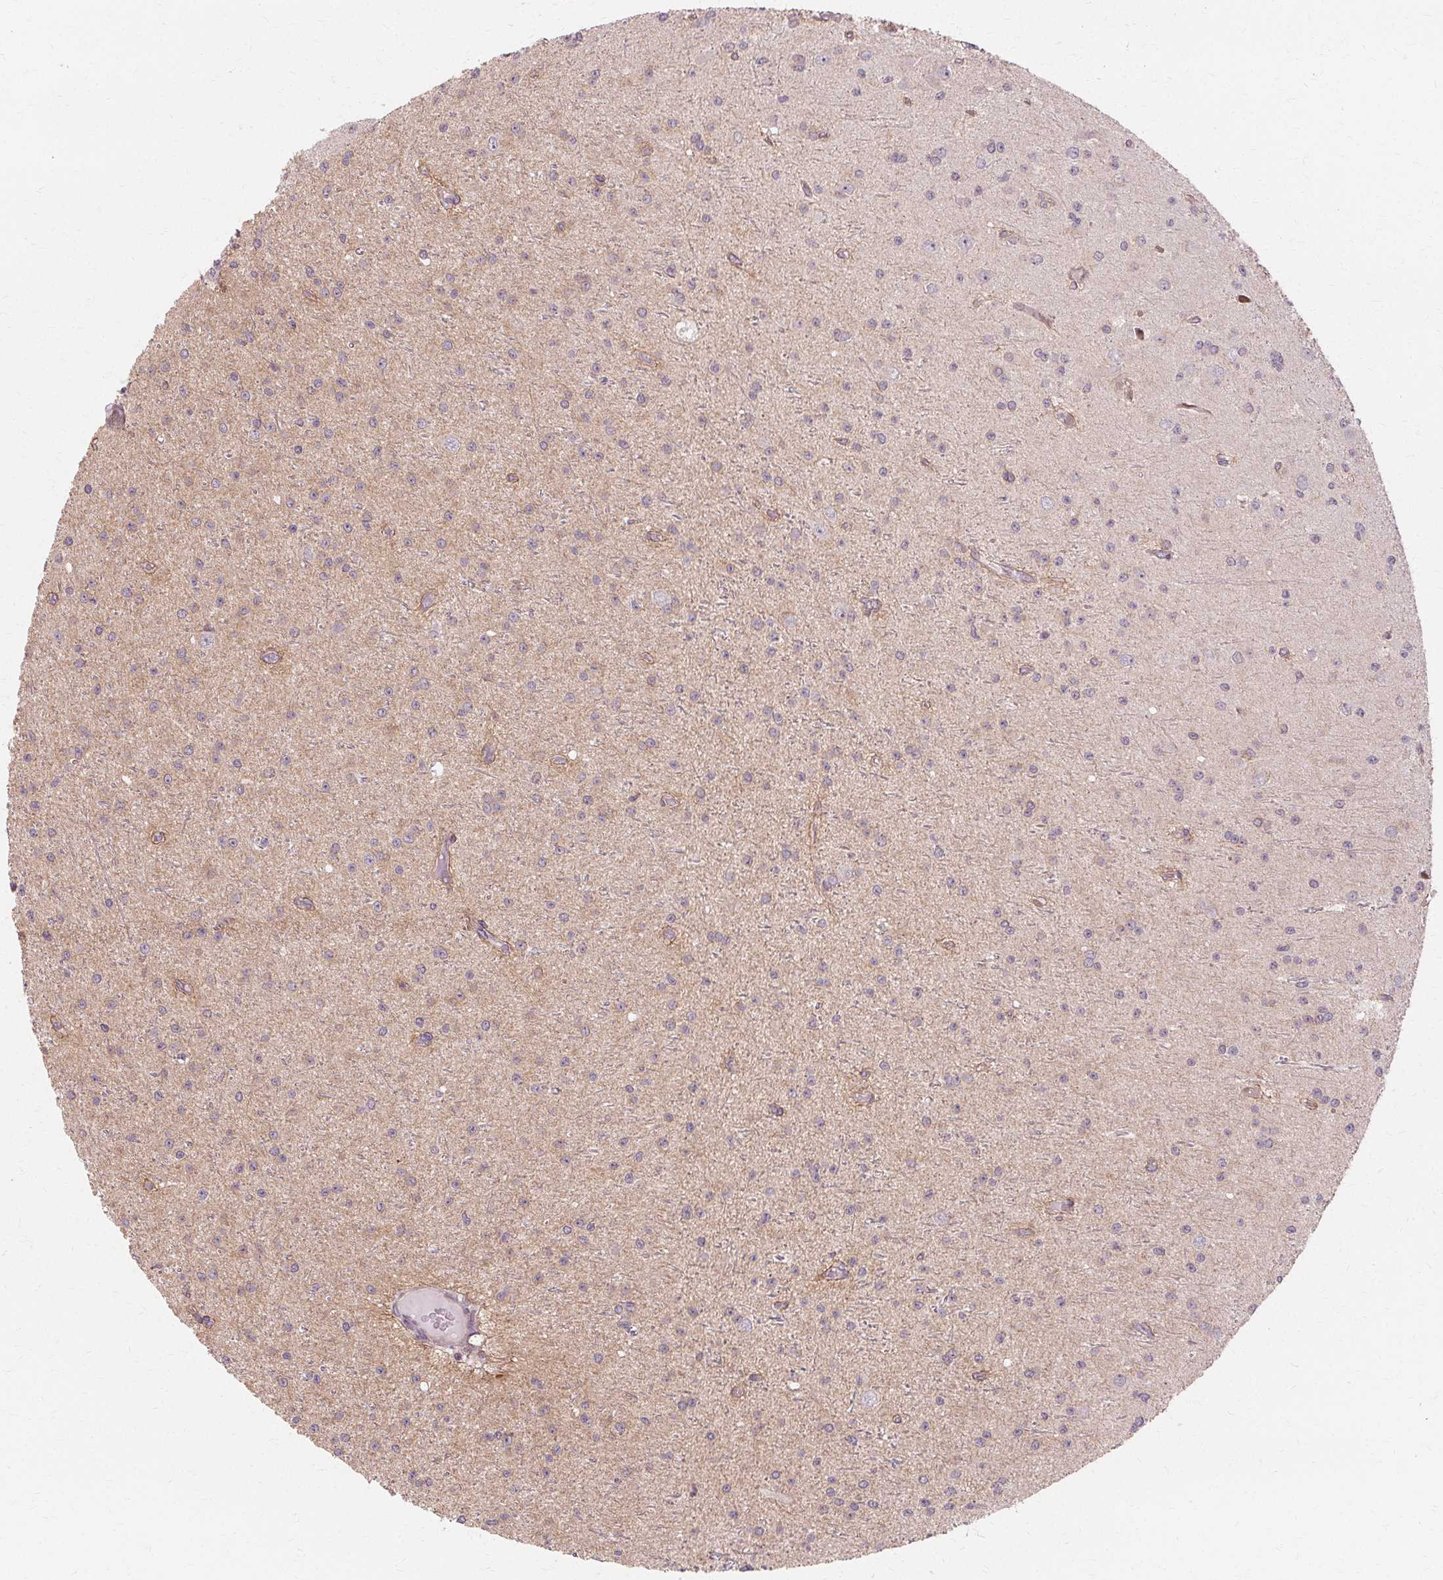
{"staining": {"intensity": "negative", "quantity": "none", "location": "none"}, "tissue": "glioma", "cell_type": "Tumor cells", "image_type": "cancer", "snomed": [{"axis": "morphology", "description": "Glioma, malignant, Low grade"}, {"axis": "topography", "description": "Brain"}], "caption": "Immunohistochemical staining of glioma shows no significant expression in tumor cells.", "gene": "USP8", "patient": {"sex": "male", "age": 27}}